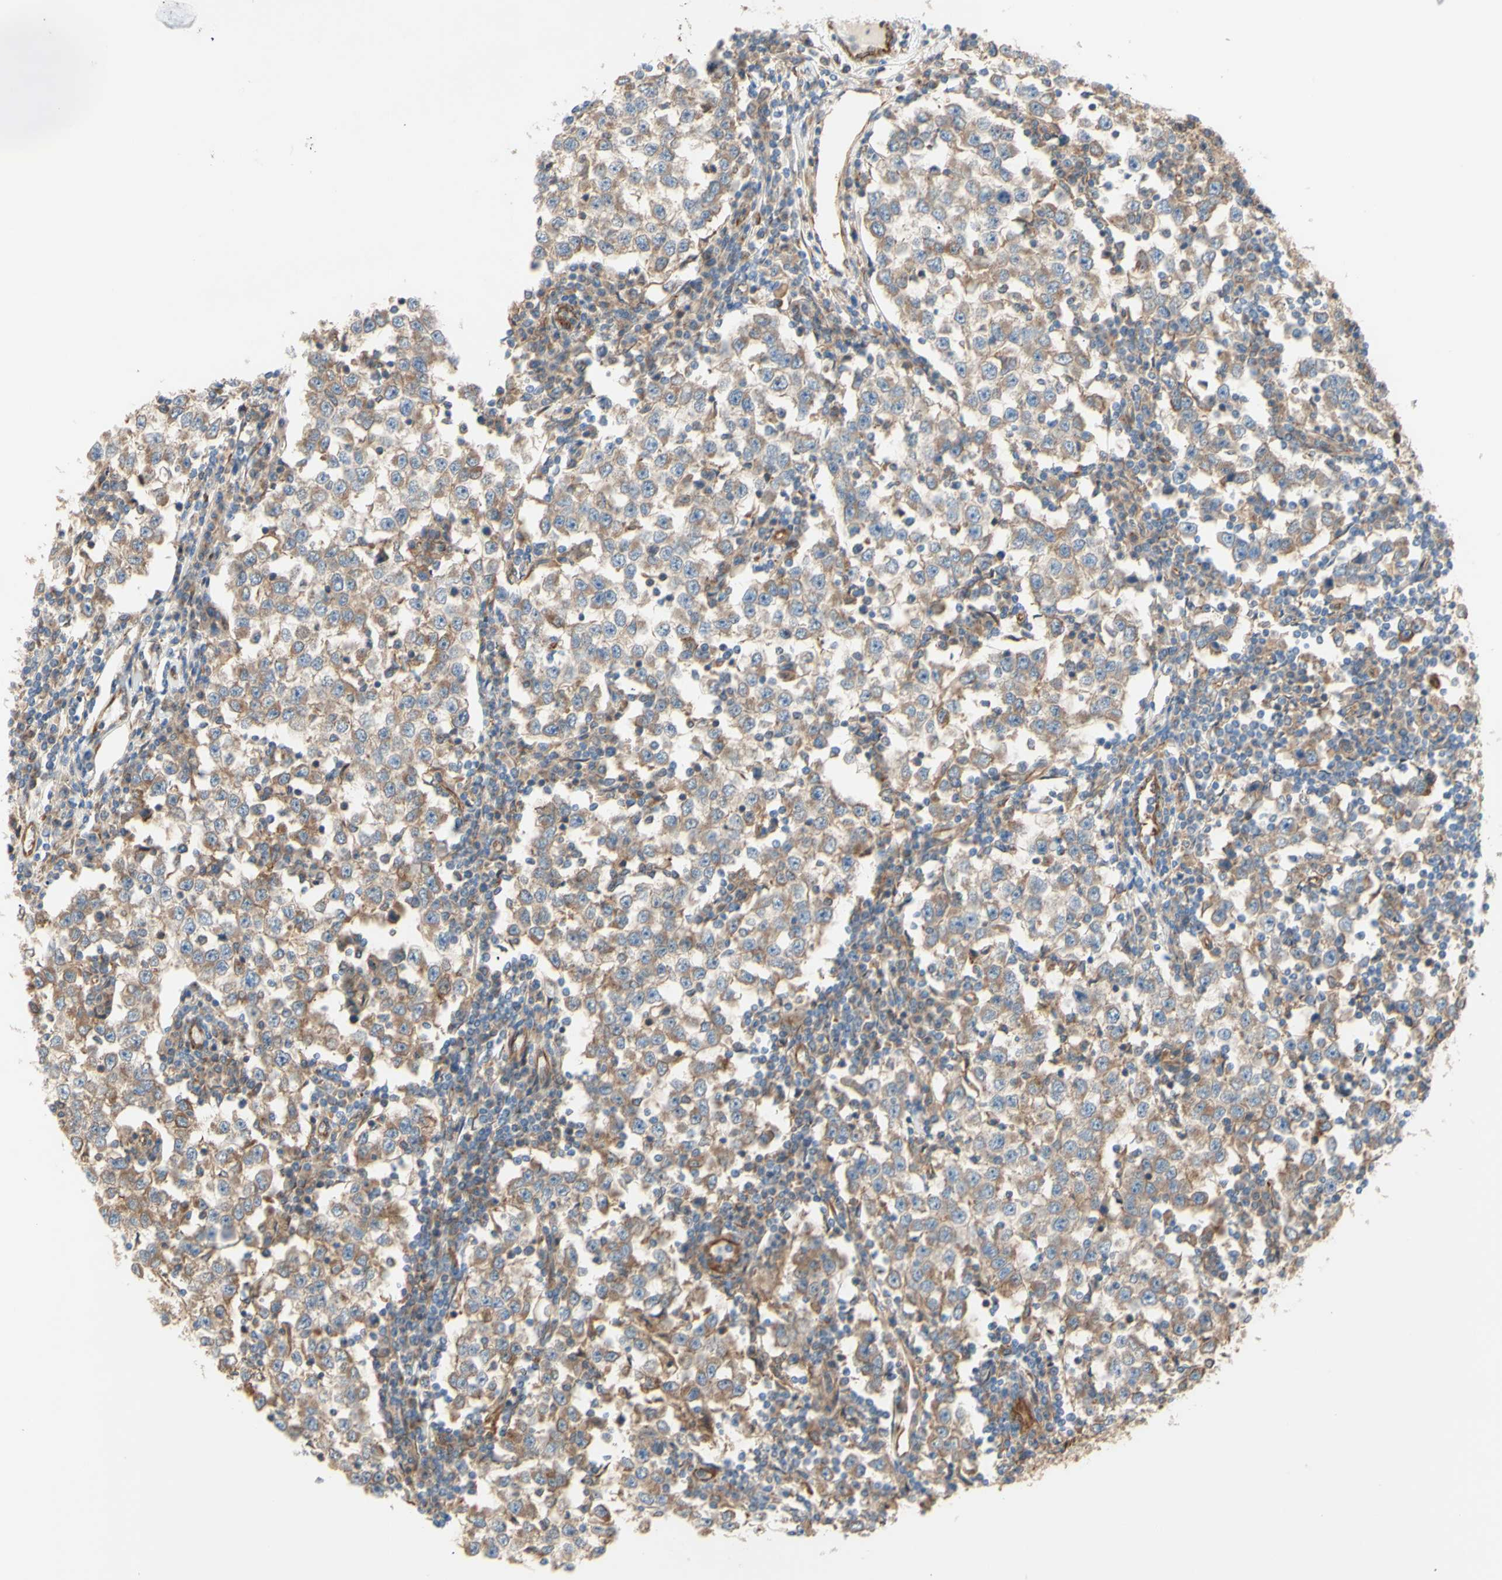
{"staining": {"intensity": "moderate", "quantity": ">75%", "location": "cytoplasmic/membranous"}, "tissue": "testis cancer", "cell_type": "Tumor cells", "image_type": "cancer", "snomed": [{"axis": "morphology", "description": "Seminoma, NOS"}, {"axis": "topography", "description": "Testis"}], "caption": "About >75% of tumor cells in human testis cancer display moderate cytoplasmic/membranous protein expression as visualized by brown immunohistochemical staining.", "gene": "DYNLRB1", "patient": {"sex": "male", "age": 65}}